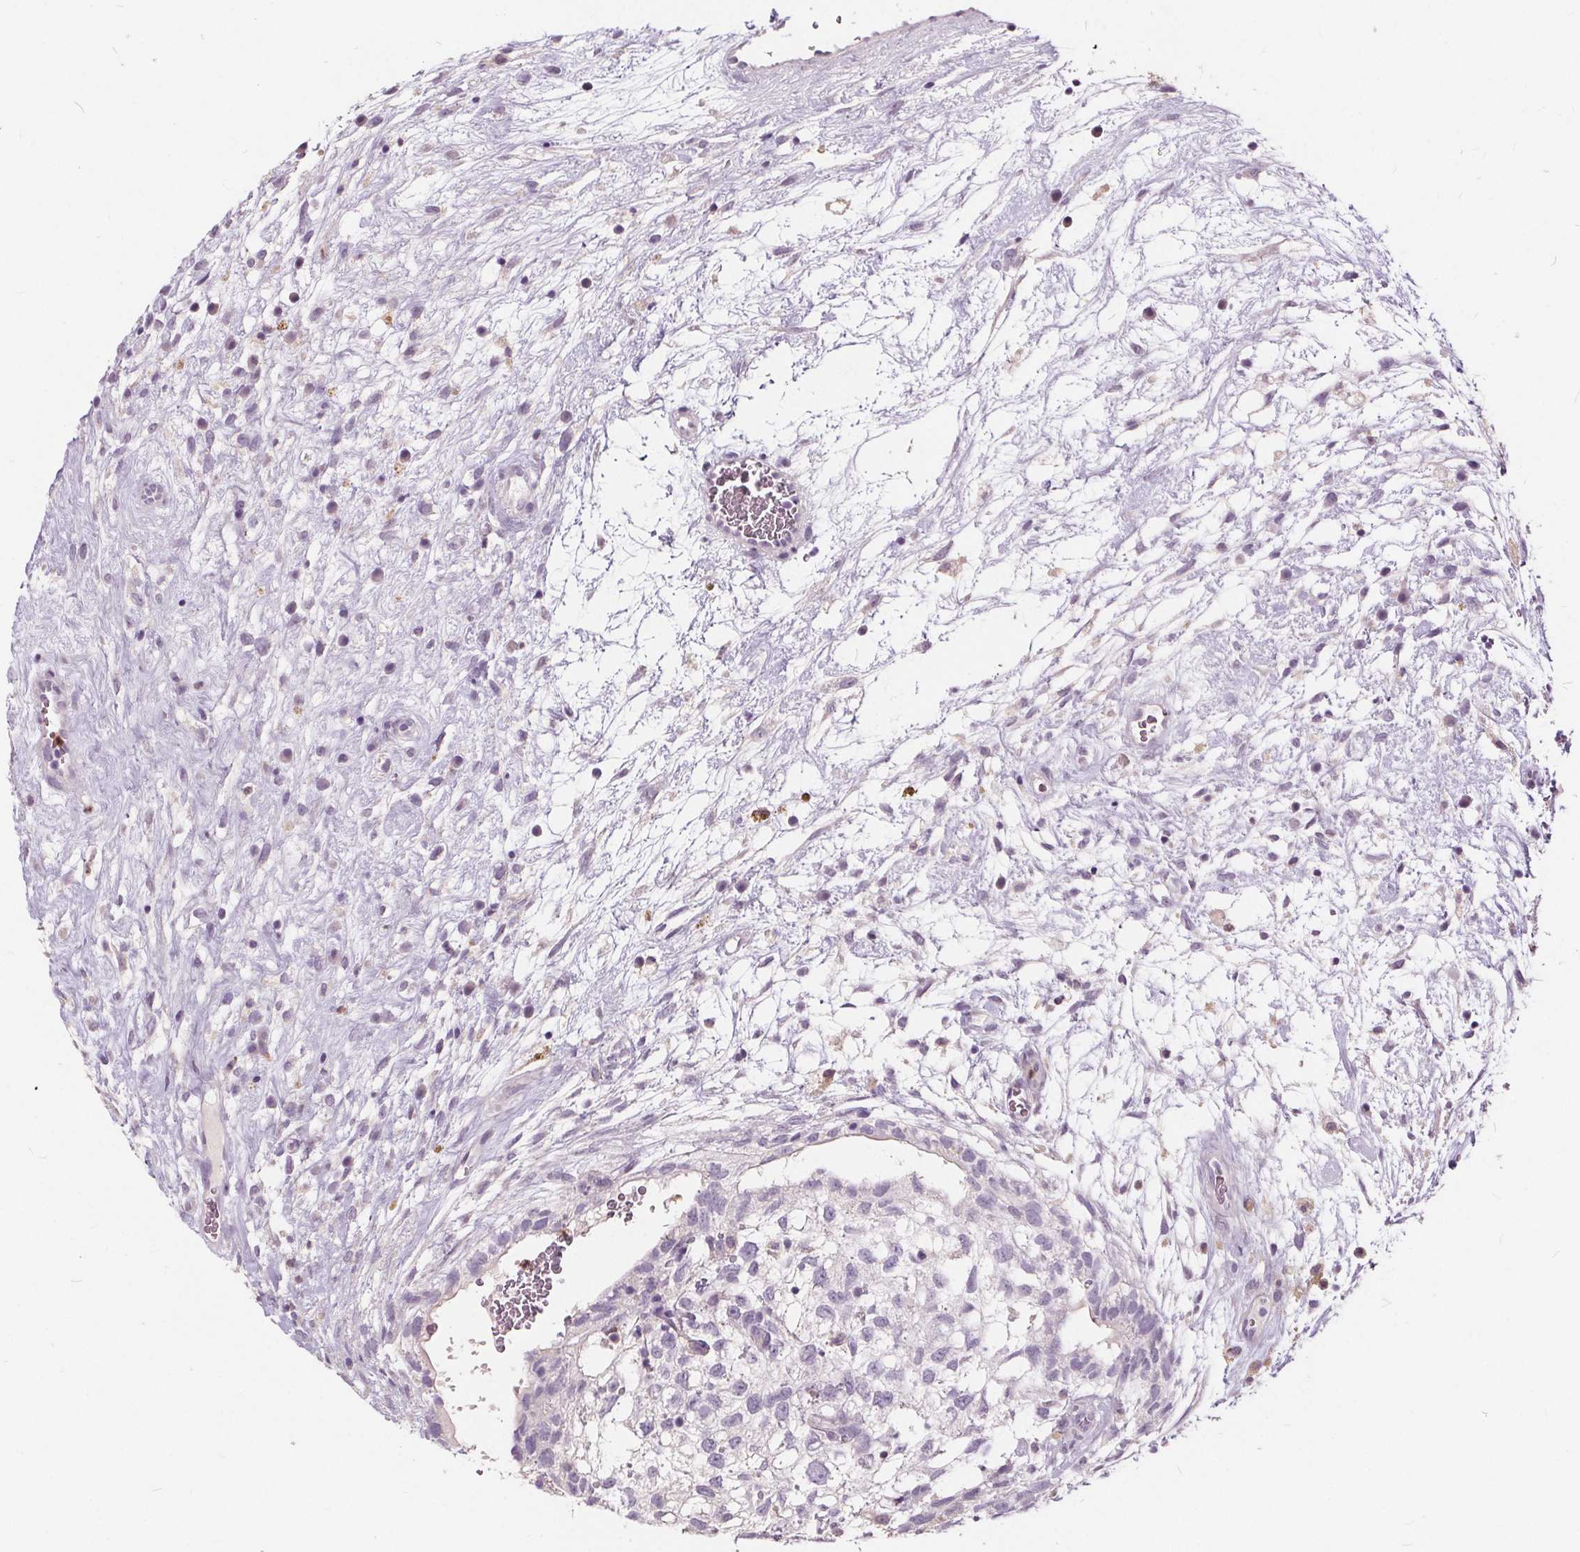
{"staining": {"intensity": "negative", "quantity": "none", "location": "none"}, "tissue": "testis cancer", "cell_type": "Tumor cells", "image_type": "cancer", "snomed": [{"axis": "morphology", "description": "Normal tissue, NOS"}, {"axis": "morphology", "description": "Carcinoma, Embryonal, NOS"}, {"axis": "topography", "description": "Testis"}], "caption": "Immunohistochemical staining of human embryonal carcinoma (testis) reveals no significant staining in tumor cells.", "gene": "HAAO", "patient": {"sex": "male", "age": 32}}